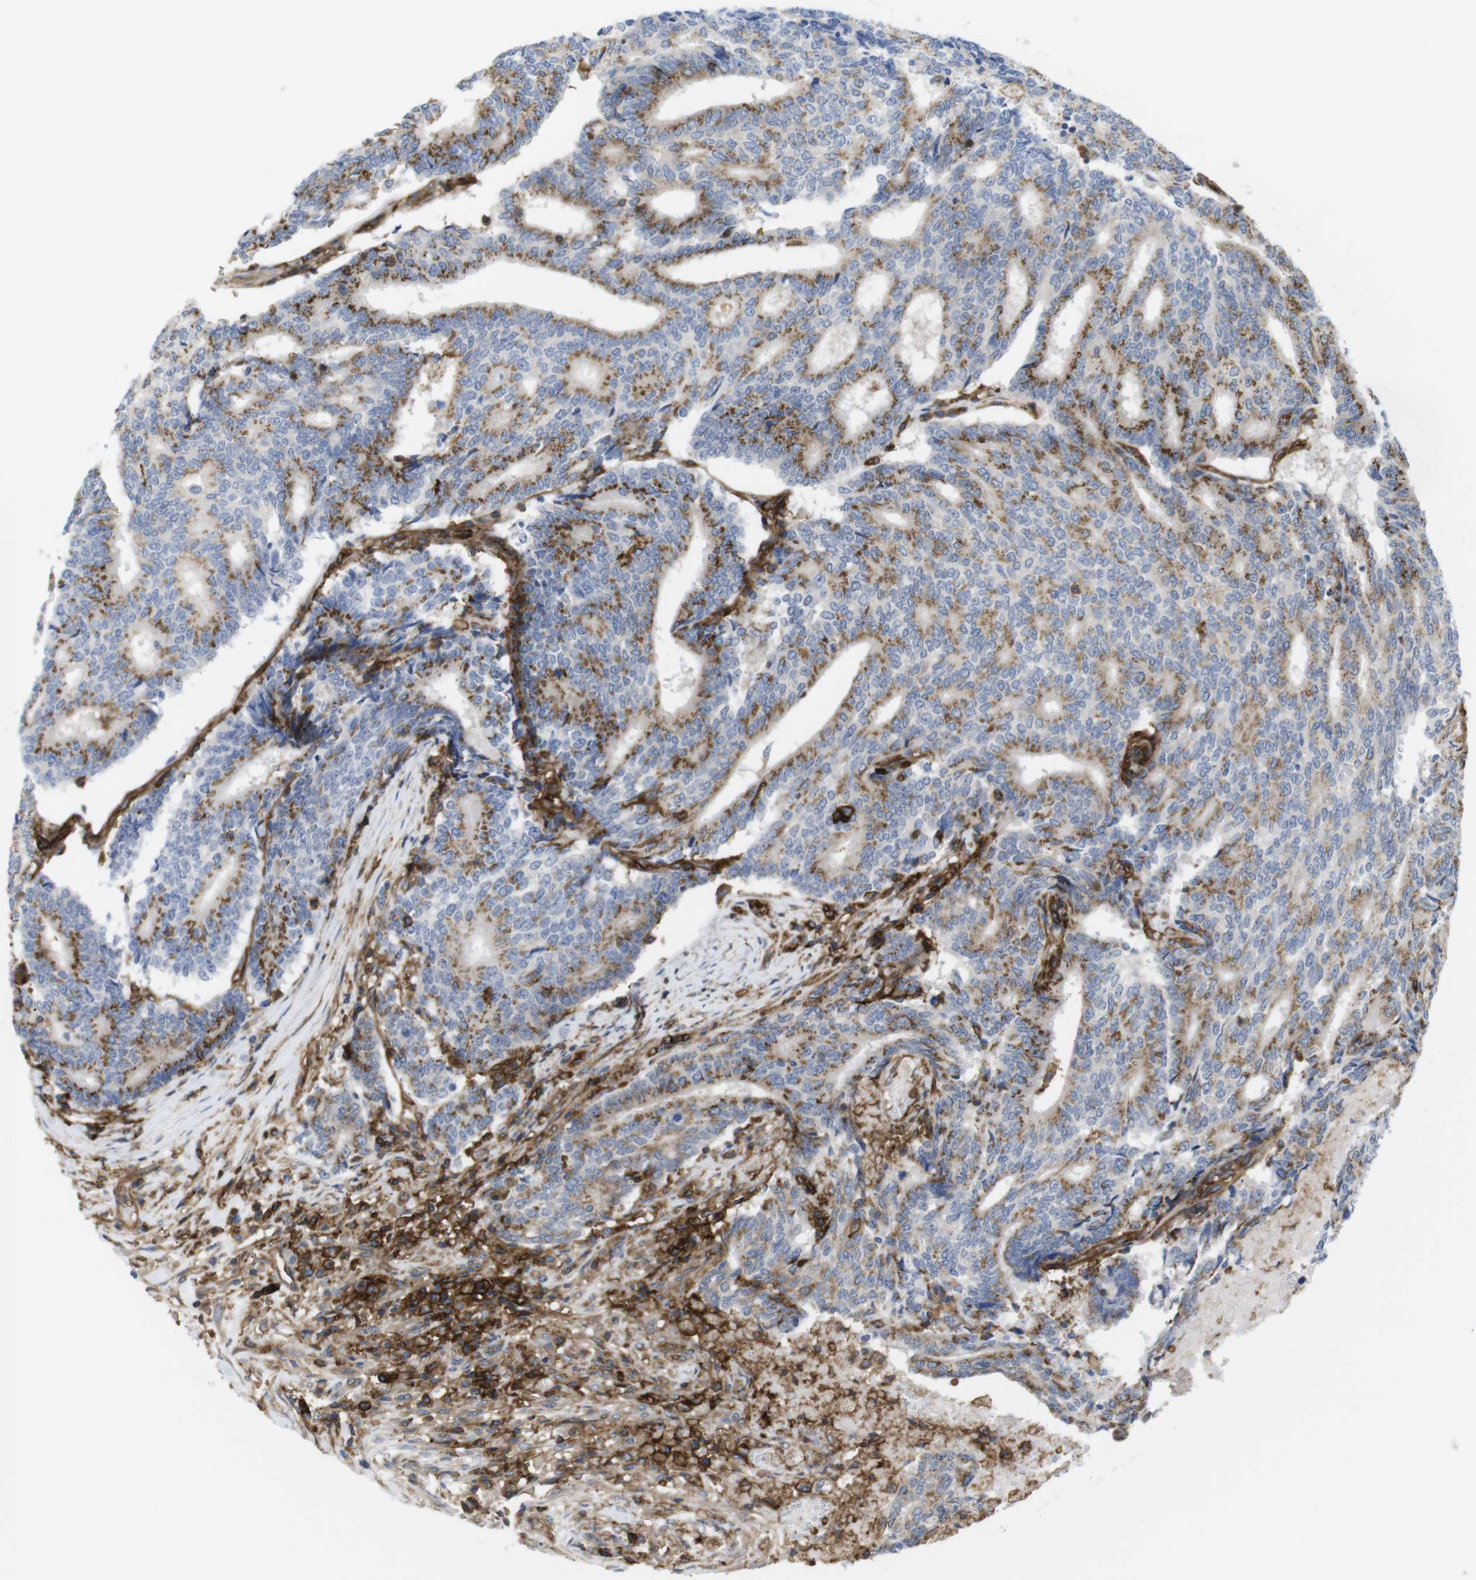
{"staining": {"intensity": "moderate", "quantity": ">75%", "location": "cytoplasmic/membranous"}, "tissue": "prostate cancer", "cell_type": "Tumor cells", "image_type": "cancer", "snomed": [{"axis": "morphology", "description": "Normal tissue, NOS"}, {"axis": "morphology", "description": "Adenocarcinoma, High grade"}, {"axis": "topography", "description": "Prostate"}, {"axis": "topography", "description": "Seminal veicle"}], "caption": "Immunohistochemical staining of high-grade adenocarcinoma (prostate) exhibits medium levels of moderate cytoplasmic/membranous expression in about >75% of tumor cells.", "gene": "CCR6", "patient": {"sex": "male", "age": 55}}